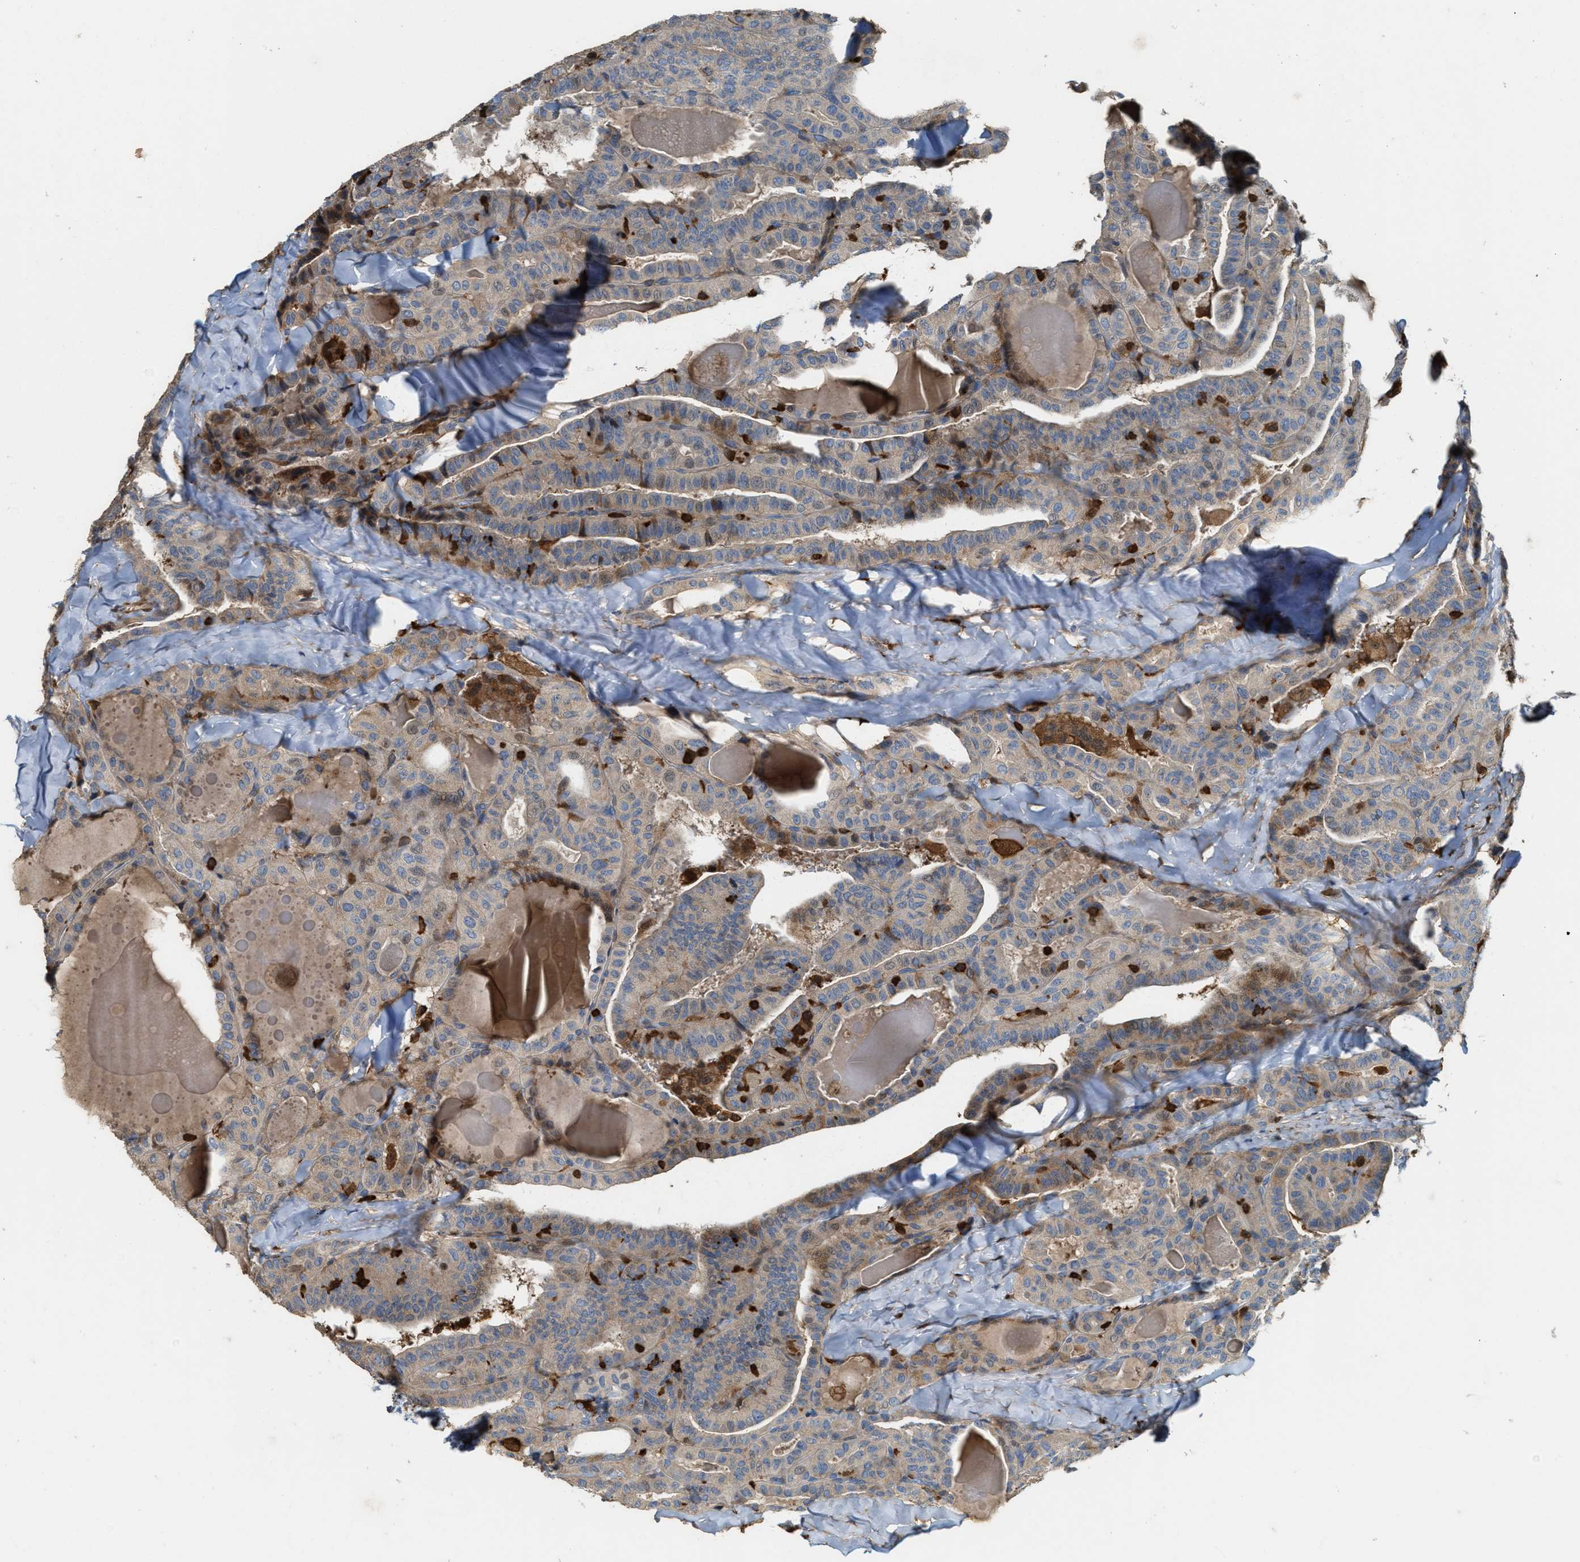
{"staining": {"intensity": "weak", "quantity": ">75%", "location": "cytoplasmic/membranous"}, "tissue": "thyroid cancer", "cell_type": "Tumor cells", "image_type": "cancer", "snomed": [{"axis": "morphology", "description": "Papillary adenocarcinoma, NOS"}, {"axis": "topography", "description": "Thyroid gland"}], "caption": "A brown stain shows weak cytoplasmic/membranous positivity of a protein in thyroid cancer tumor cells.", "gene": "SERPINB5", "patient": {"sex": "male", "age": 77}}